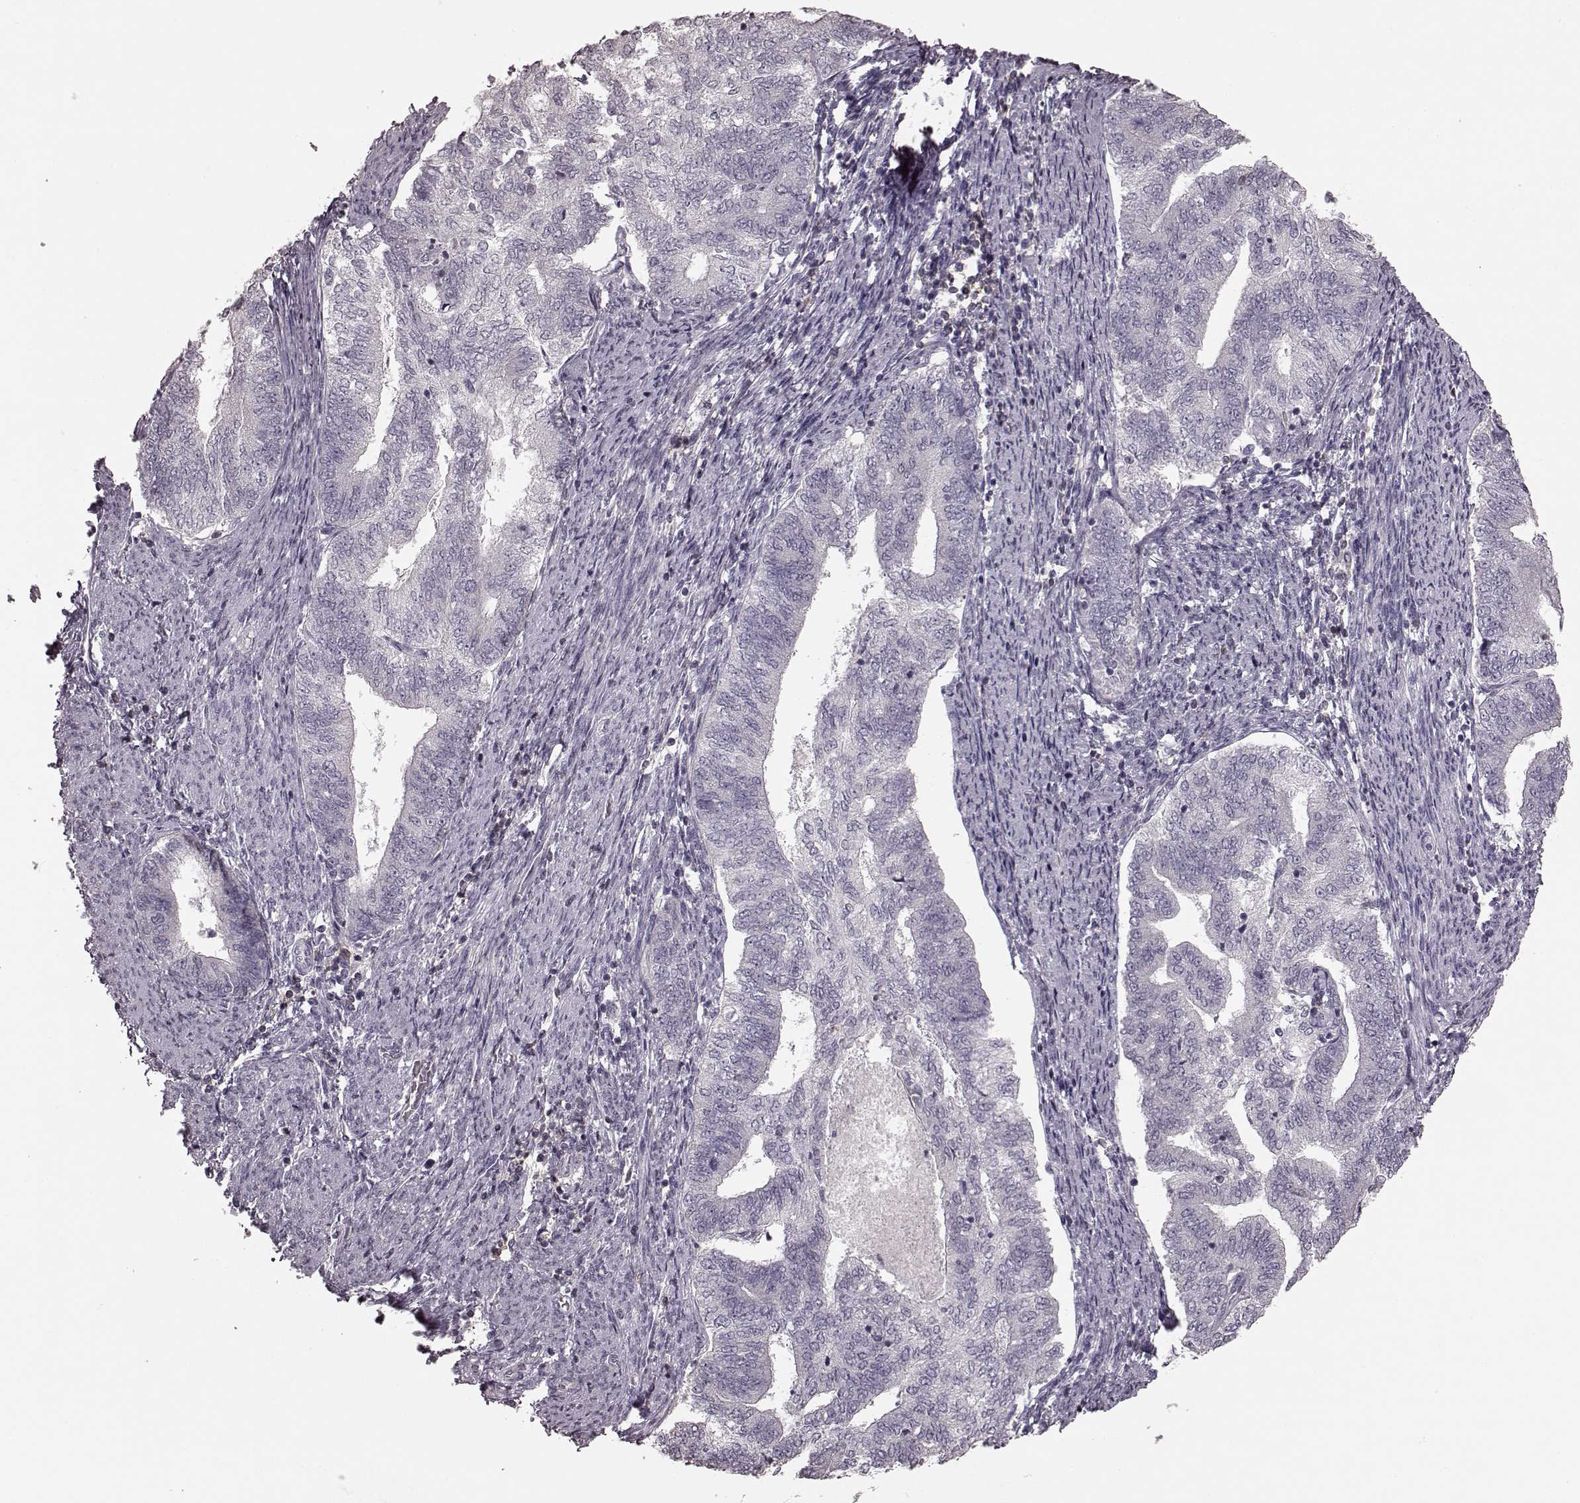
{"staining": {"intensity": "negative", "quantity": "none", "location": "none"}, "tissue": "endometrial cancer", "cell_type": "Tumor cells", "image_type": "cancer", "snomed": [{"axis": "morphology", "description": "Adenocarcinoma, NOS"}, {"axis": "topography", "description": "Endometrium"}], "caption": "This is an immunohistochemistry histopathology image of endometrial cancer. There is no positivity in tumor cells.", "gene": "CD28", "patient": {"sex": "female", "age": 65}}